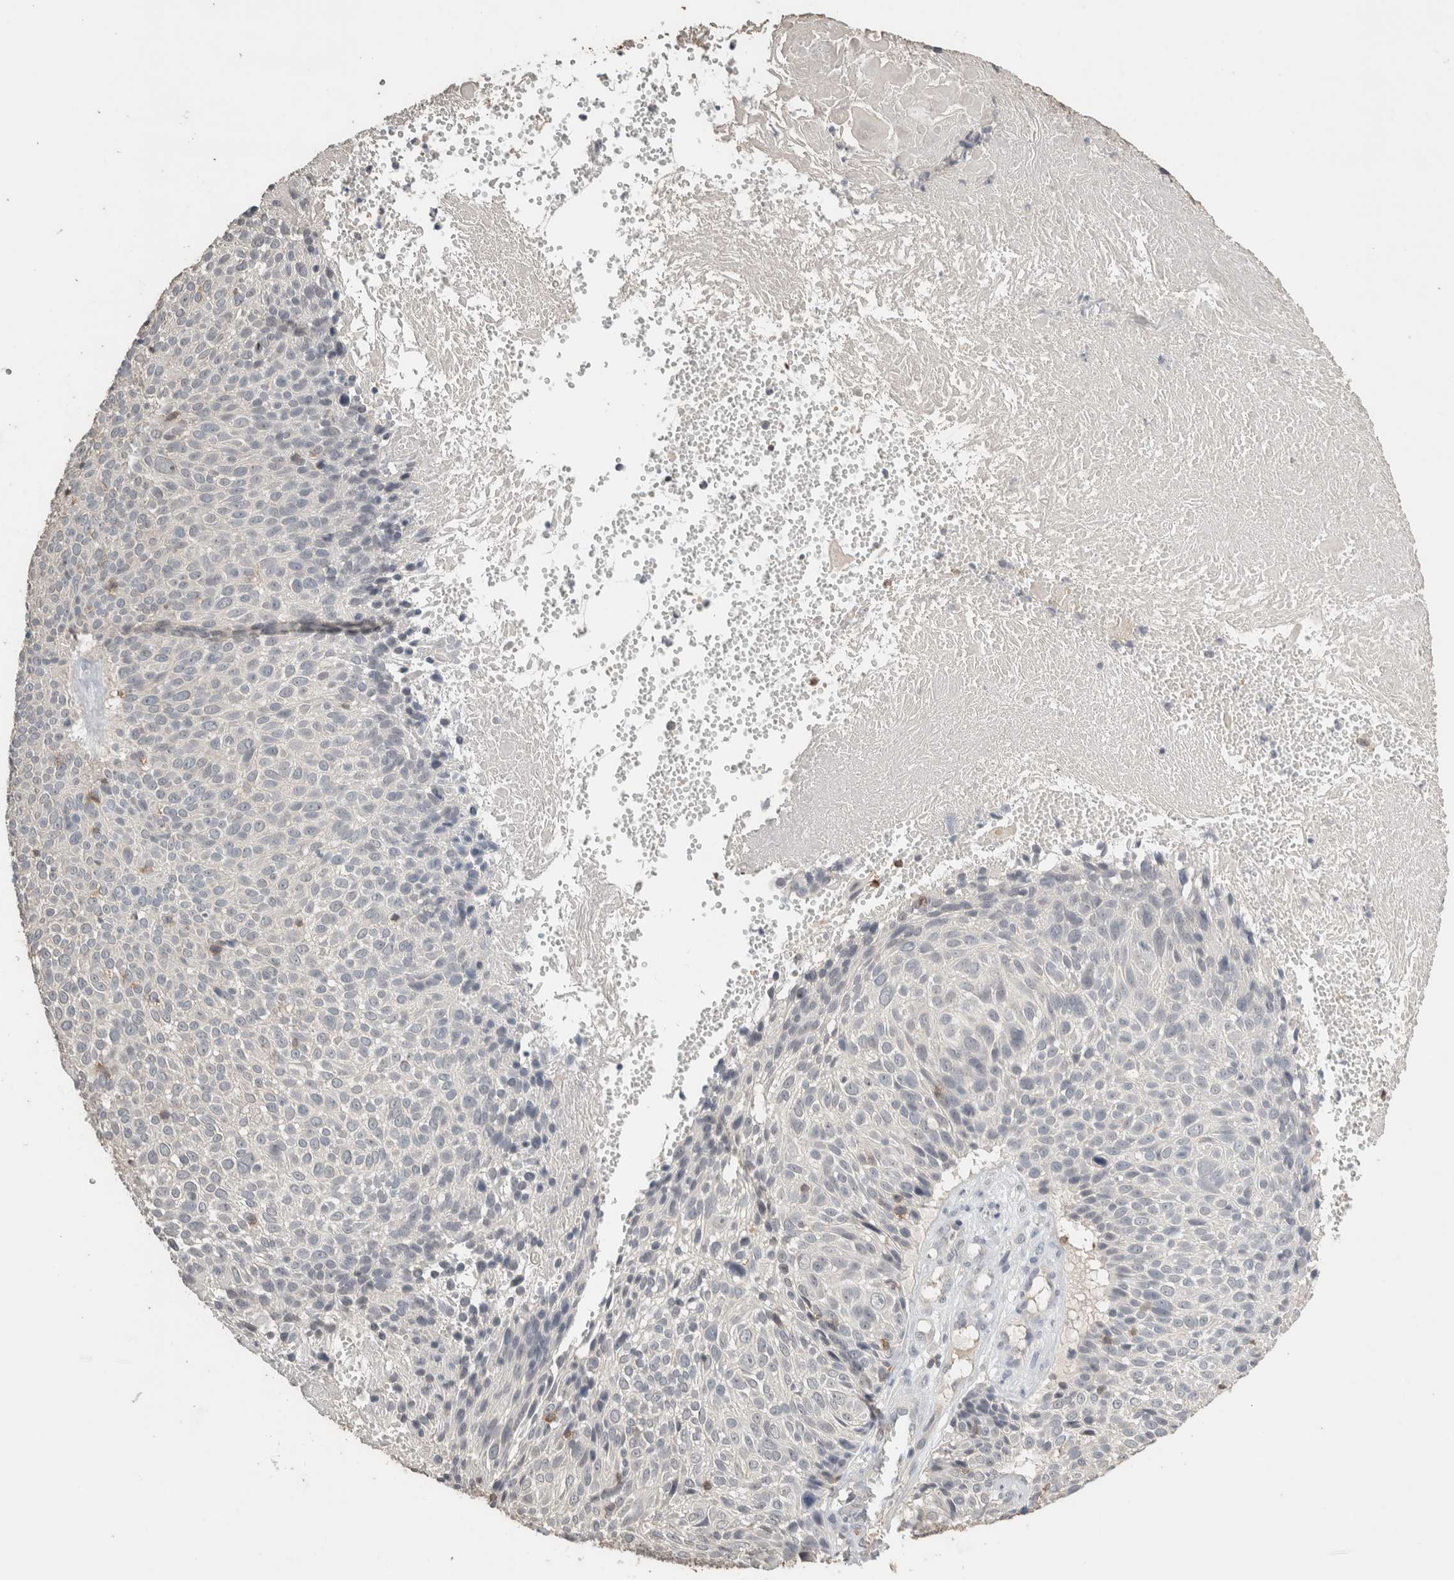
{"staining": {"intensity": "negative", "quantity": "none", "location": "none"}, "tissue": "cervical cancer", "cell_type": "Tumor cells", "image_type": "cancer", "snomed": [{"axis": "morphology", "description": "Squamous cell carcinoma, NOS"}, {"axis": "topography", "description": "Cervix"}], "caption": "Cervical cancer was stained to show a protein in brown. There is no significant positivity in tumor cells.", "gene": "TRAT1", "patient": {"sex": "female", "age": 74}}